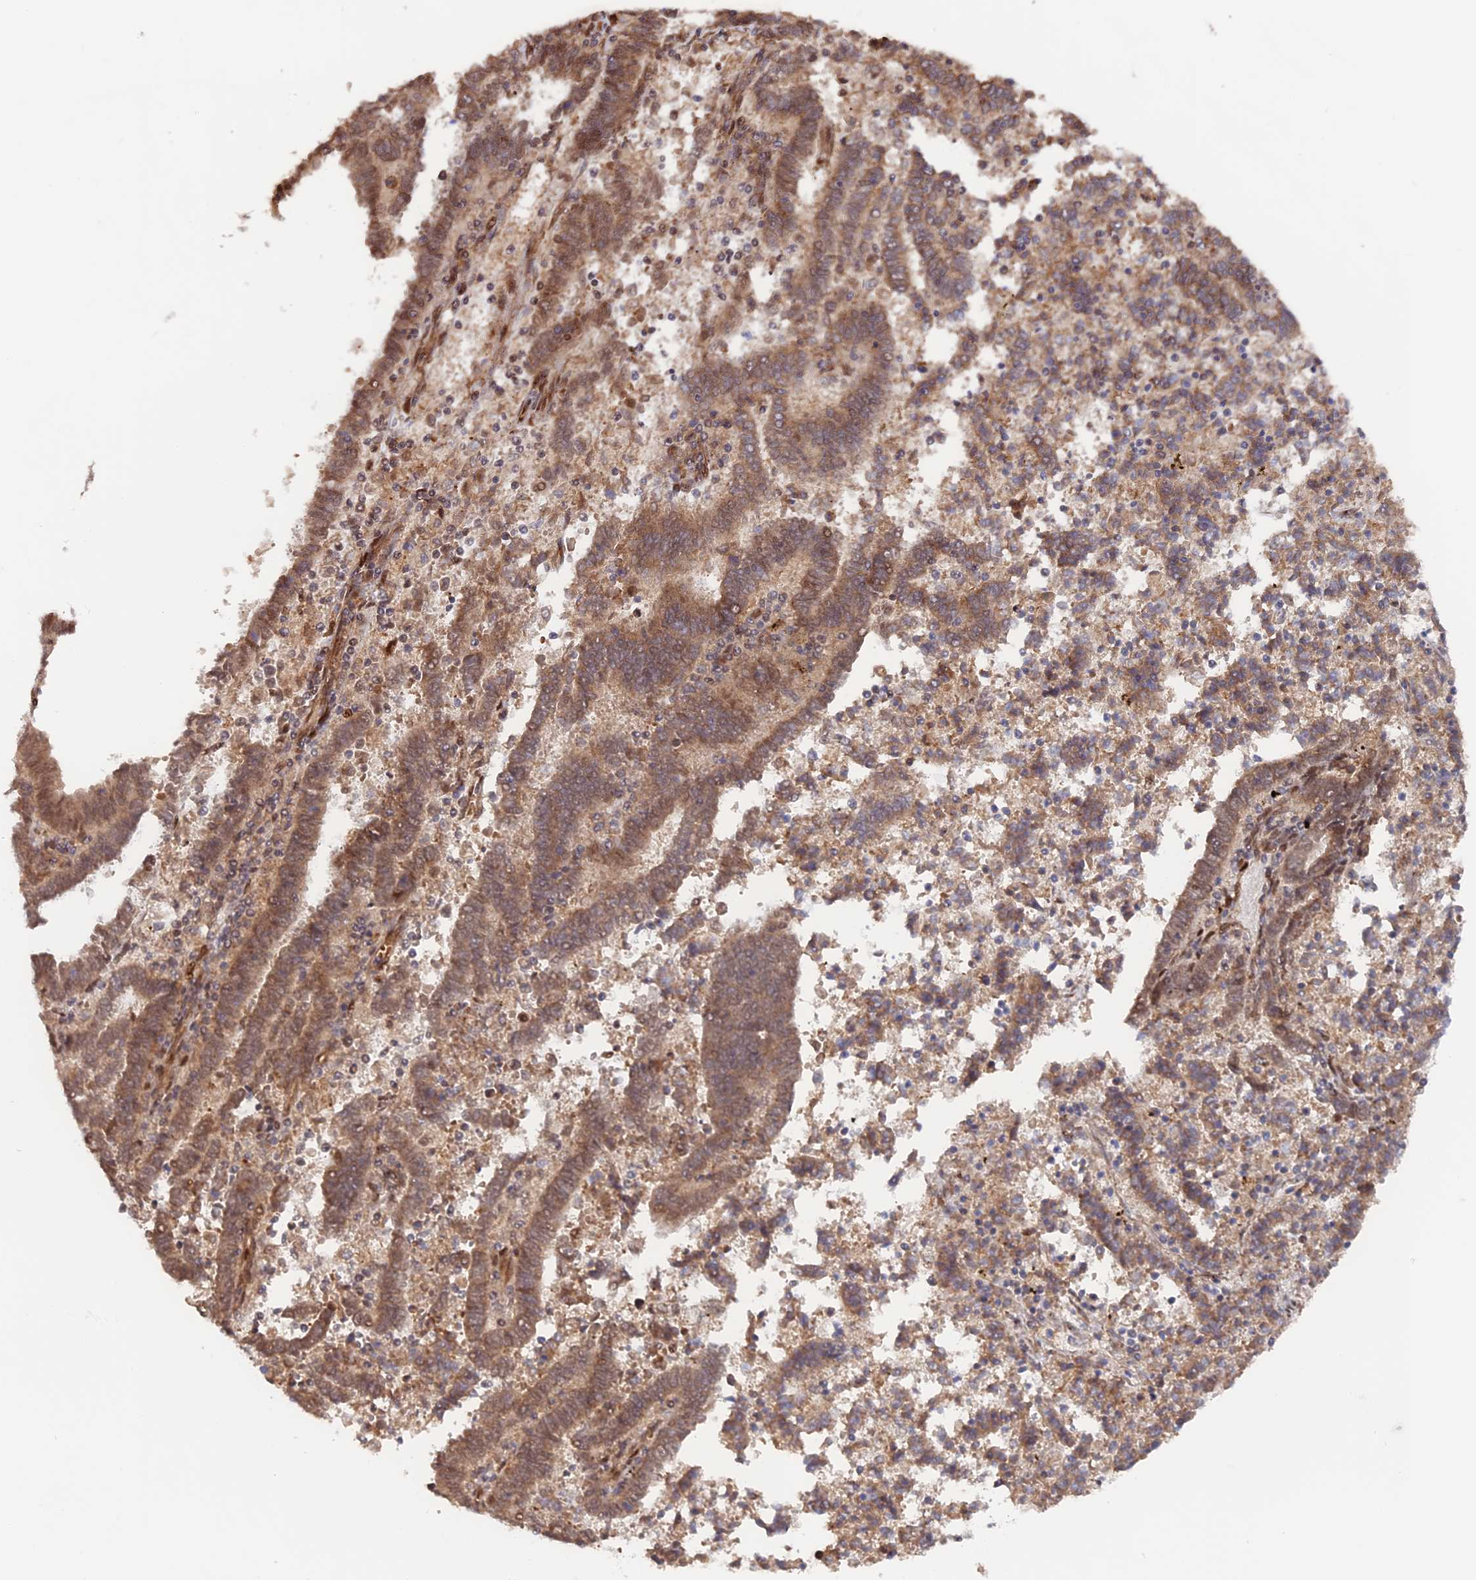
{"staining": {"intensity": "moderate", "quantity": ">75%", "location": "cytoplasmic/membranous,nuclear"}, "tissue": "endometrial cancer", "cell_type": "Tumor cells", "image_type": "cancer", "snomed": [{"axis": "morphology", "description": "Adenocarcinoma, NOS"}, {"axis": "topography", "description": "Uterus"}], "caption": "Human endometrial cancer (adenocarcinoma) stained with a brown dye displays moderate cytoplasmic/membranous and nuclear positive staining in about >75% of tumor cells.", "gene": "ANKRD24", "patient": {"sex": "female", "age": 83}}